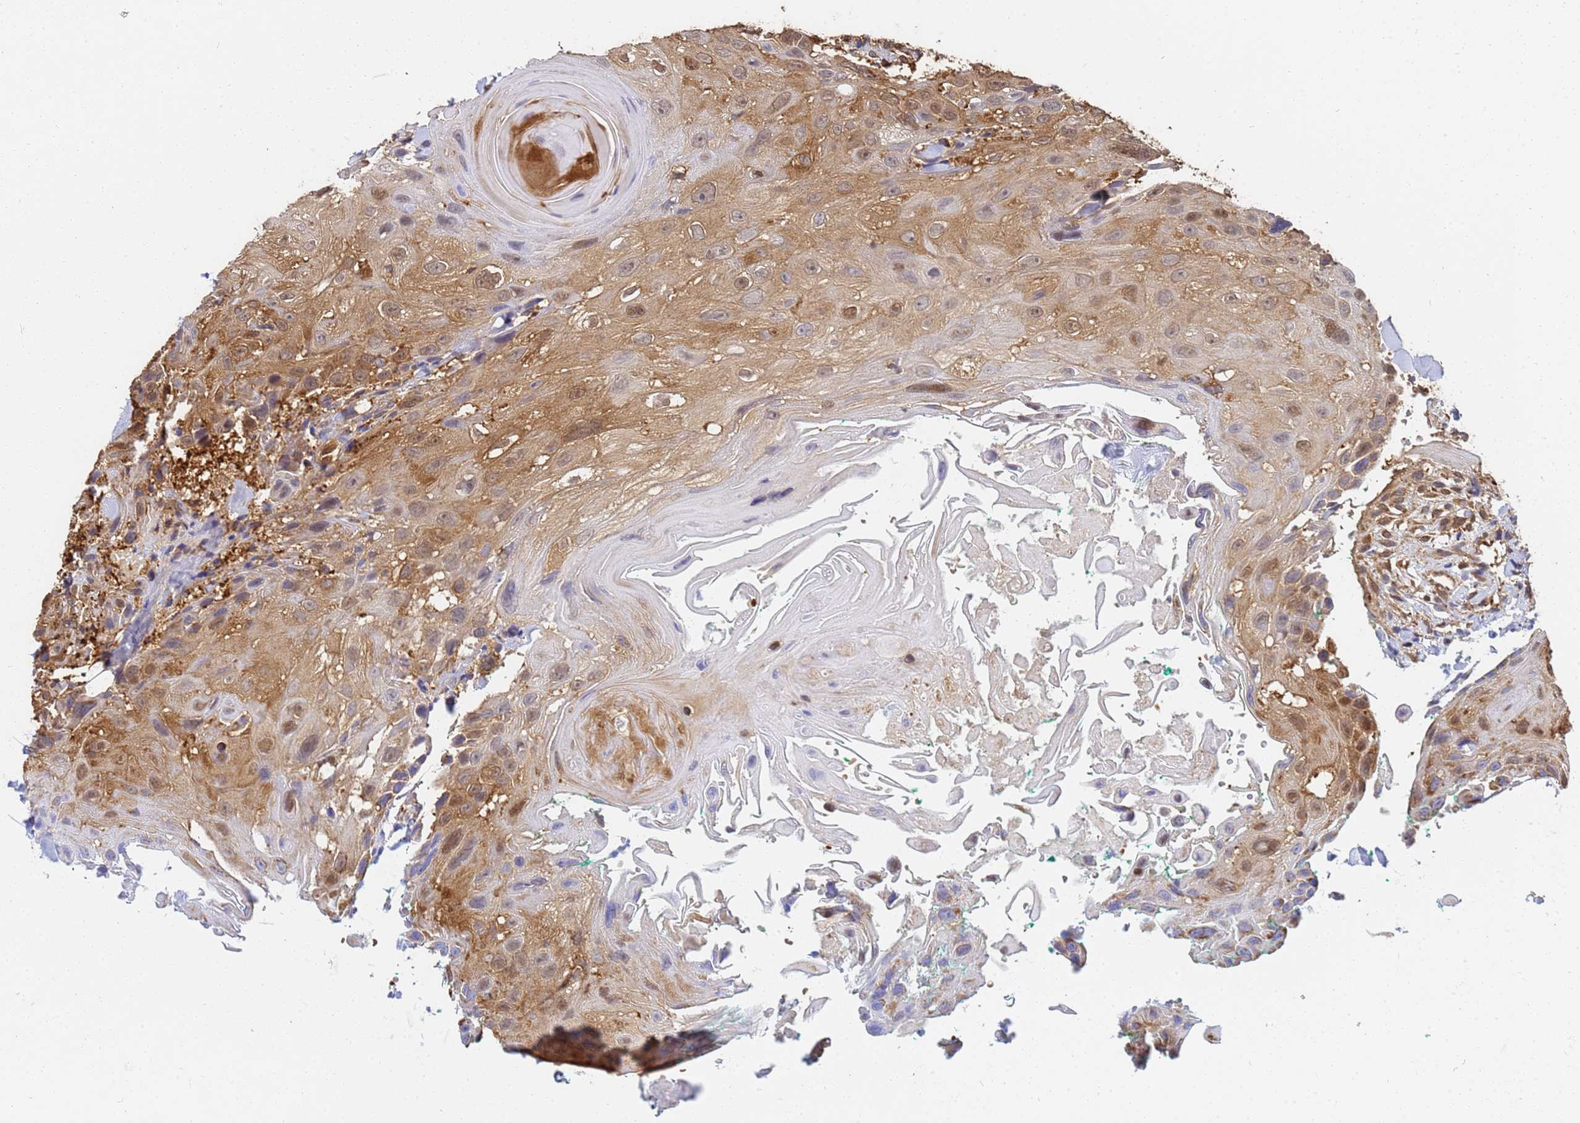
{"staining": {"intensity": "moderate", "quantity": ">75%", "location": "cytoplasmic/membranous,nuclear"}, "tissue": "head and neck cancer", "cell_type": "Tumor cells", "image_type": "cancer", "snomed": [{"axis": "morphology", "description": "Squamous cell carcinoma, NOS"}, {"axis": "topography", "description": "Head-Neck"}], "caption": "The image exhibits staining of head and neck cancer (squamous cell carcinoma), revealing moderate cytoplasmic/membranous and nuclear protein staining (brown color) within tumor cells. (Brightfield microscopy of DAB IHC at high magnification).", "gene": "NME1-NME2", "patient": {"sex": "male", "age": 81}}